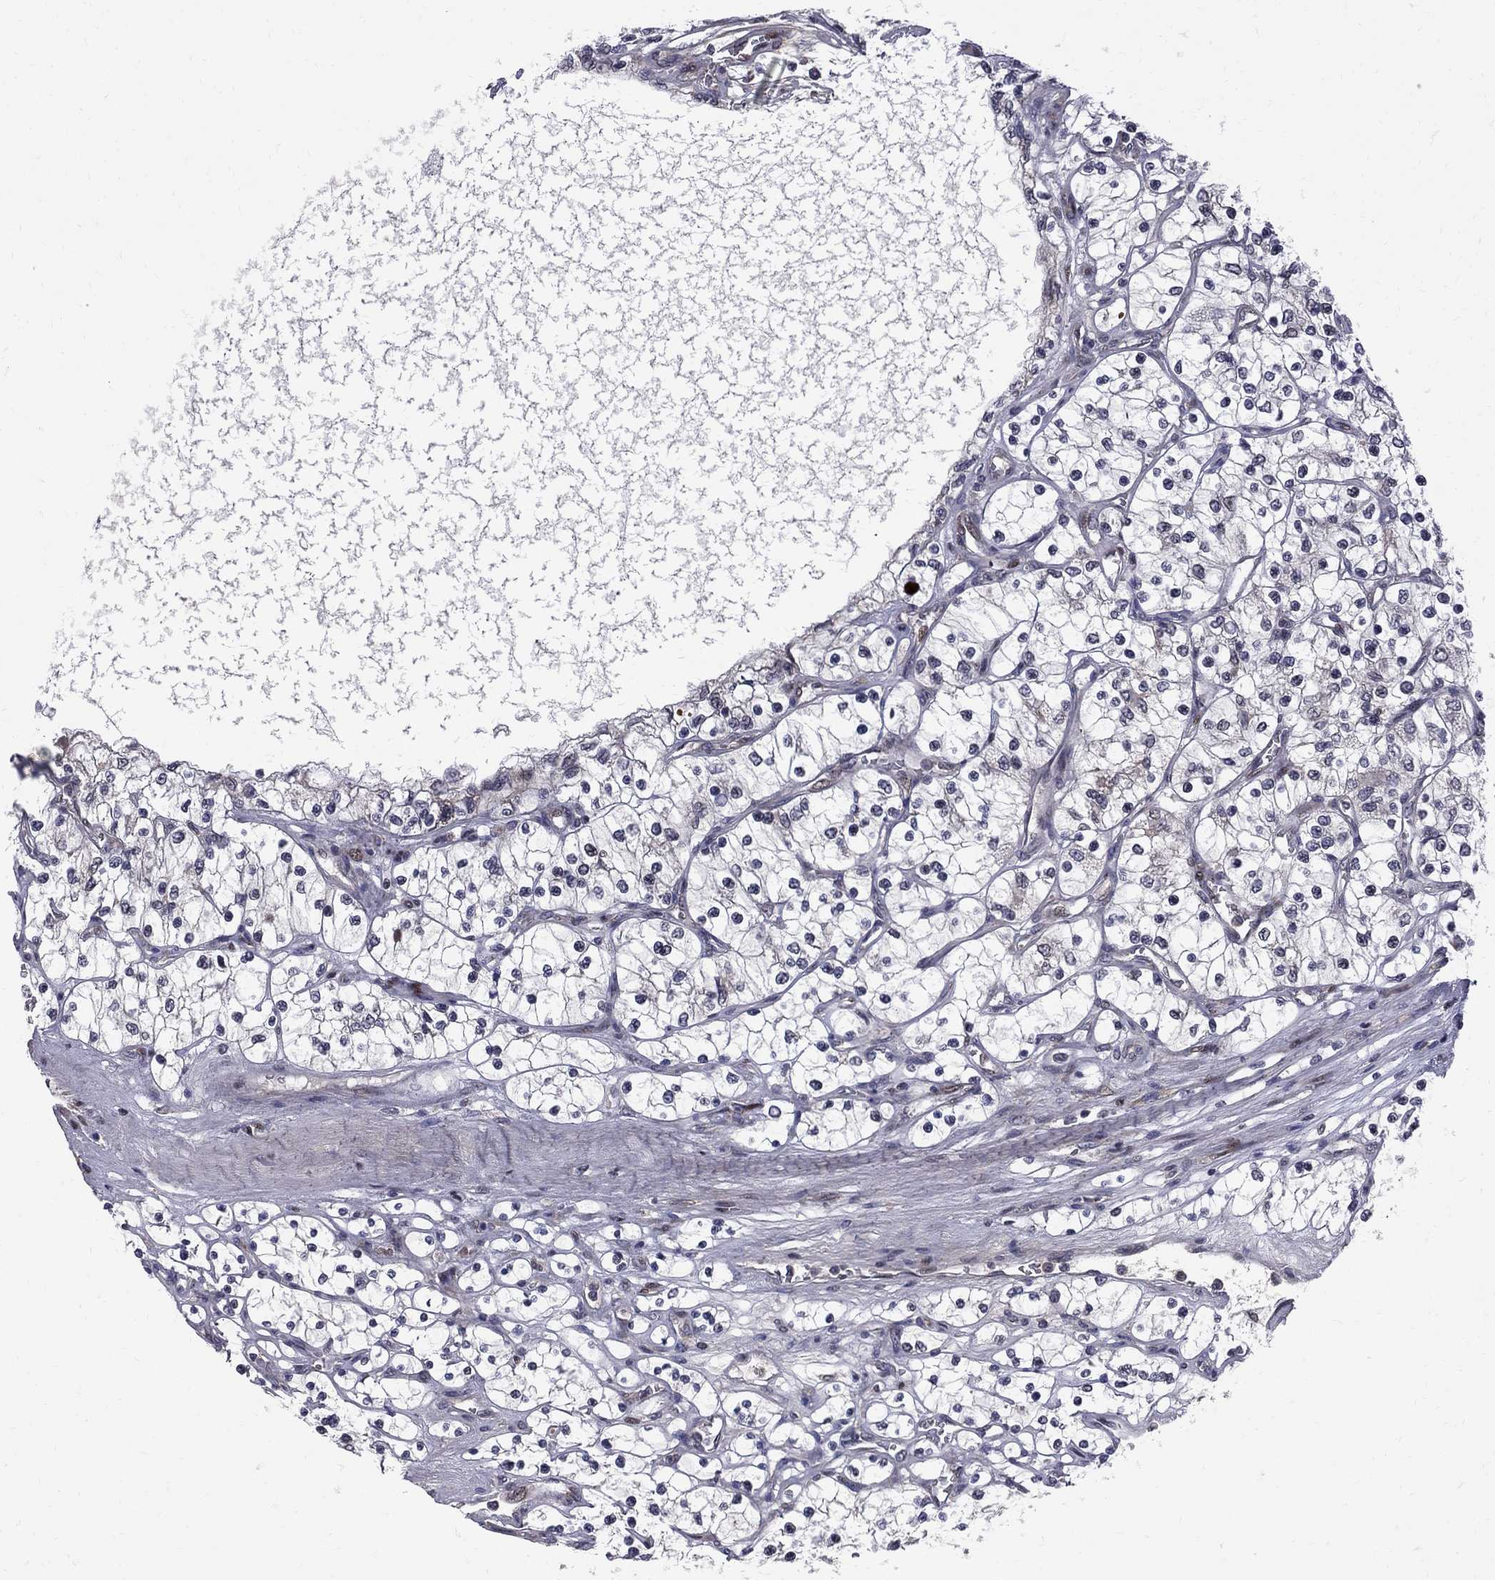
{"staining": {"intensity": "negative", "quantity": "none", "location": "none"}, "tissue": "renal cancer", "cell_type": "Tumor cells", "image_type": "cancer", "snomed": [{"axis": "morphology", "description": "Adenocarcinoma, NOS"}, {"axis": "topography", "description": "Kidney"}], "caption": "Renal cancer stained for a protein using immunohistochemistry (IHC) displays no expression tumor cells.", "gene": "CNOT11", "patient": {"sex": "female", "age": 69}}